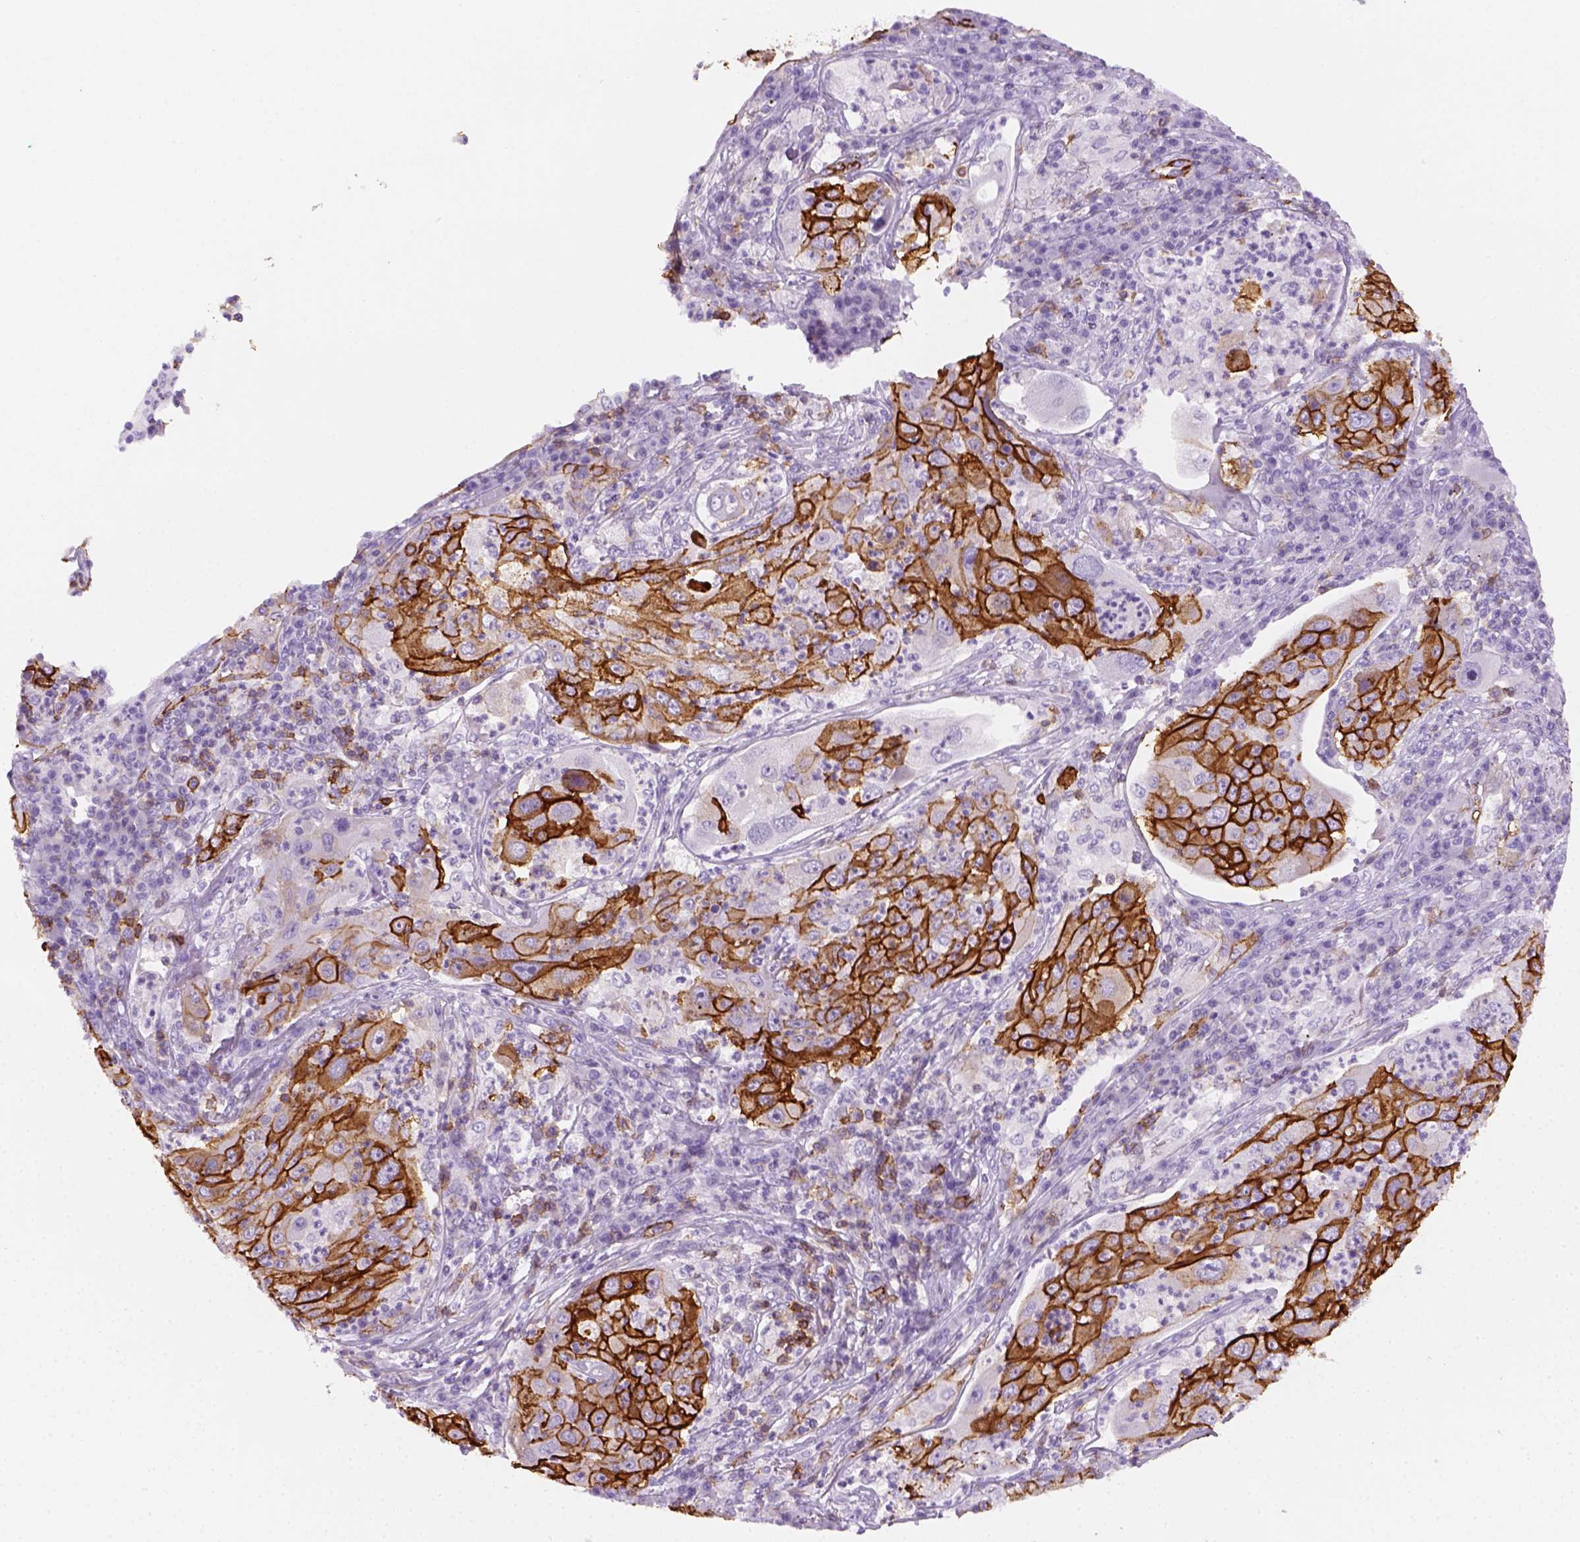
{"staining": {"intensity": "strong", "quantity": ">75%", "location": "cytoplasmic/membranous"}, "tissue": "lung cancer", "cell_type": "Tumor cells", "image_type": "cancer", "snomed": [{"axis": "morphology", "description": "Squamous cell carcinoma, NOS"}, {"axis": "topography", "description": "Lung"}], "caption": "A brown stain labels strong cytoplasmic/membranous positivity of a protein in lung squamous cell carcinoma tumor cells. The protein is stained brown, and the nuclei are stained in blue (DAB (3,3'-diaminobenzidine) IHC with brightfield microscopy, high magnification).", "gene": "AQP3", "patient": {"sex": "female", "age": 59}}